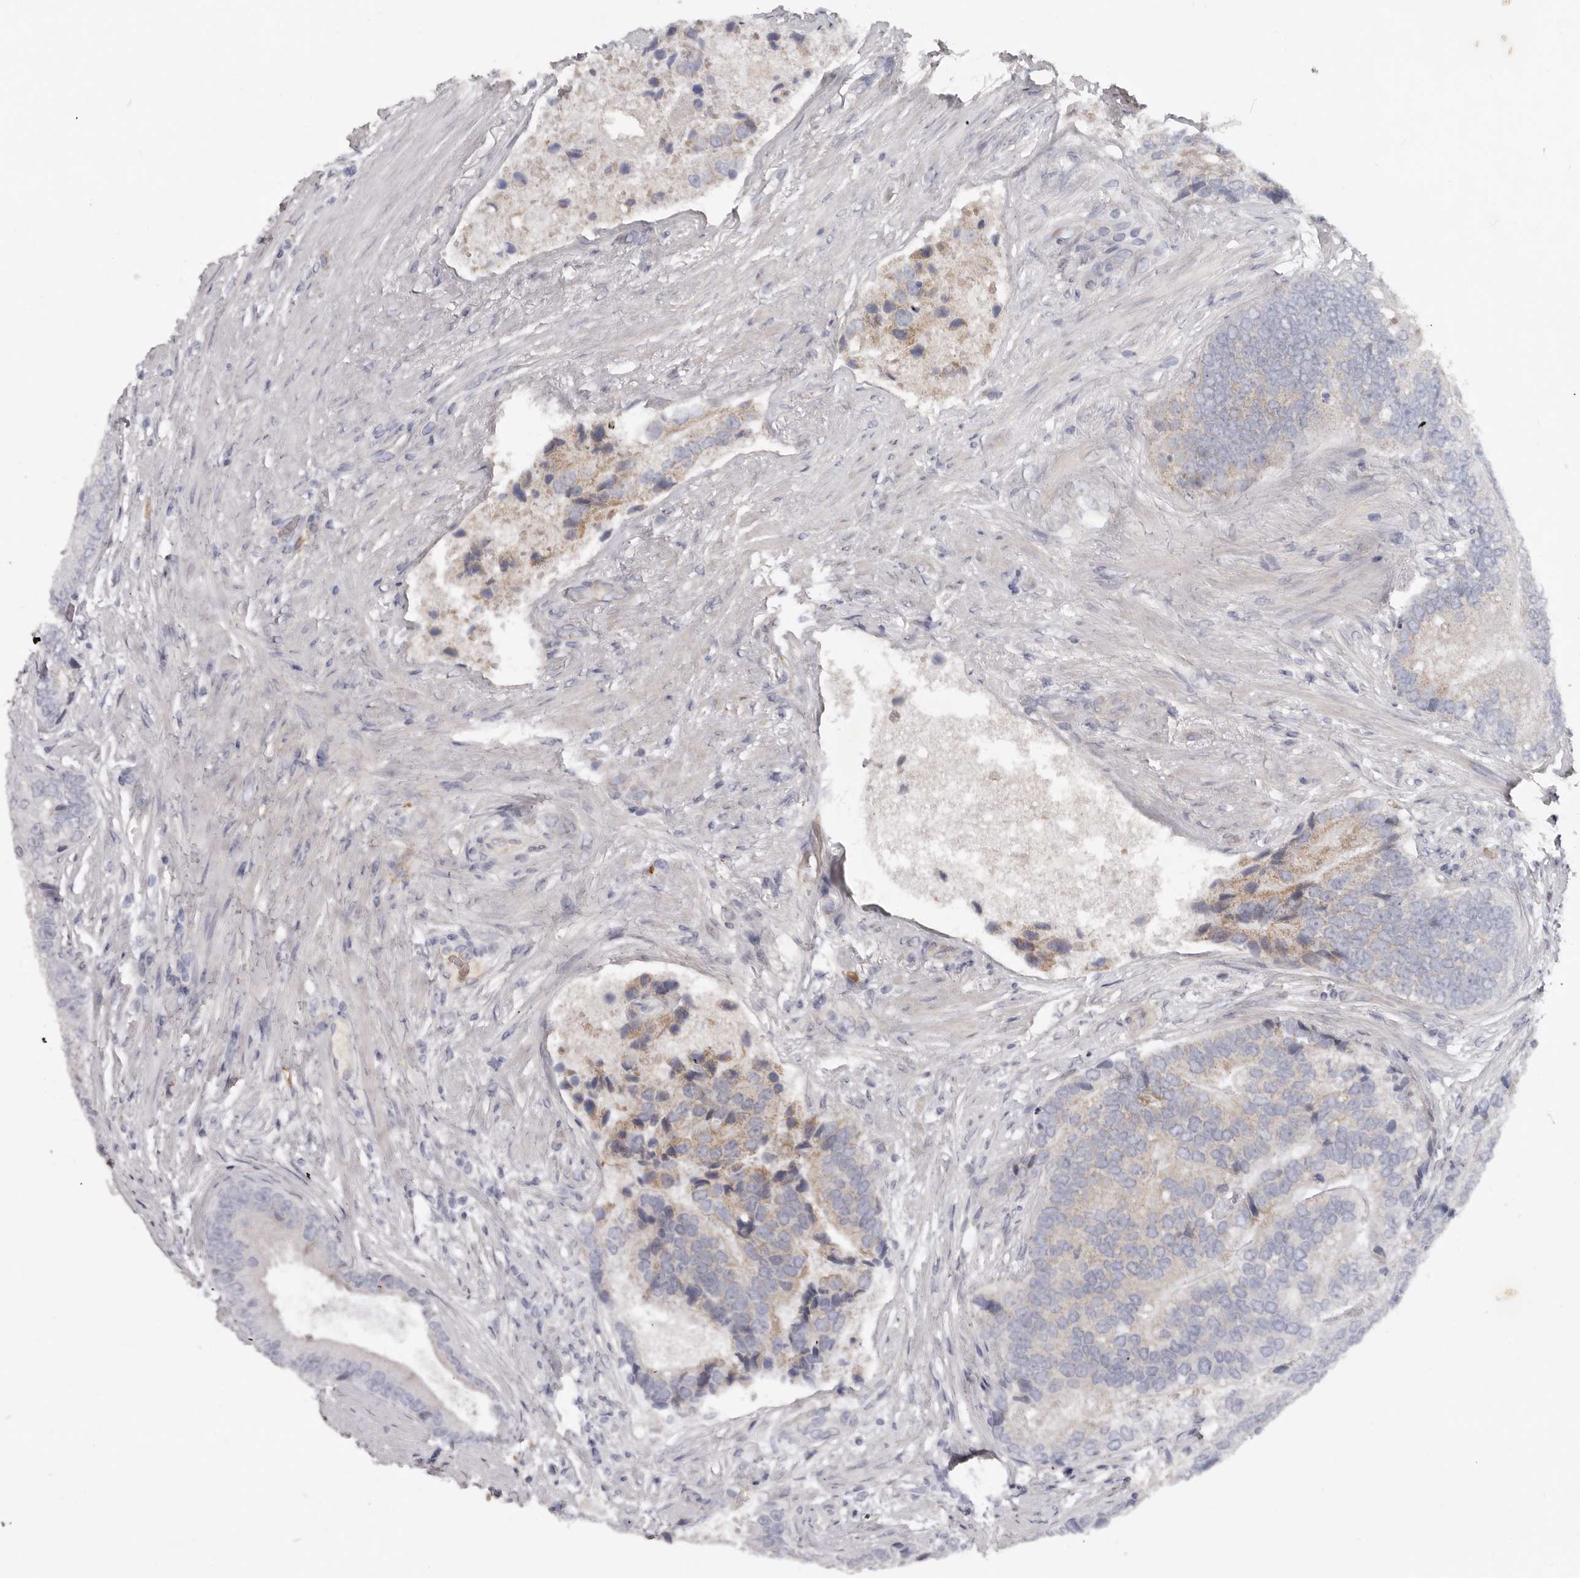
{"staining": {"intensity": "moderate", "quantity": "<25%", "location": "cytoplasmic/membranous"}, "tissue": "prostate cancer", "cell_type": "Tumor cells", "image_type": "cancer", "snomed": [{"axis": "morphology", "description": "Adenocarcinoma, High grade"}, {"axis": "topography", "description": "Prostate"}], "caption": "Human prostate cancer (adenocarcinoma (high-grade)) stained for a protein (brown) reveals moderate cytoplasmic/membranous positive staining in approximately <25% of tumor cells.", "gene": "SPTA1", "patient": {"sex": "male", "age": 70}}